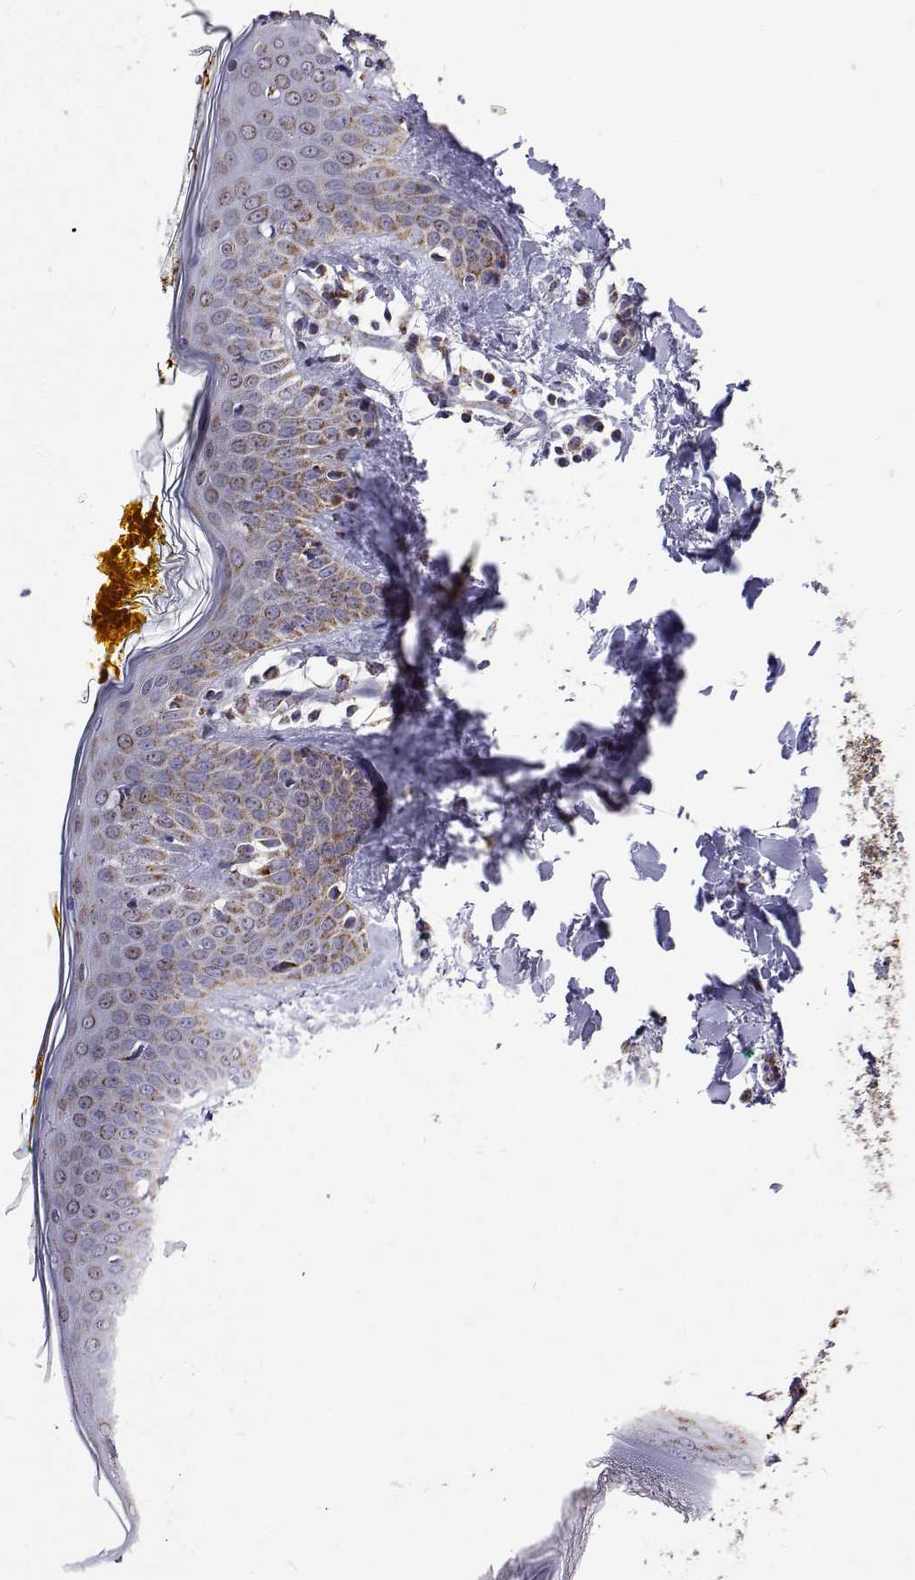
{"staining": {"intensity": "negative", "quantity": "none", "location": "none"}, "tissue": "skin", "cell_type": "Fibroblasts", "image_type": "normal", "snomed": [{"axis": "morphology", "description": "Normal tissue, NOS"}, {"axis": "topography", "description": "Skin"}], "caption": "This is a photomicrograph of IHC staining of unremarkable skin, which shows no staining in fibroblasts.", "gene": "MCCC2", "patient": {"sex": "female", "age": 34}}